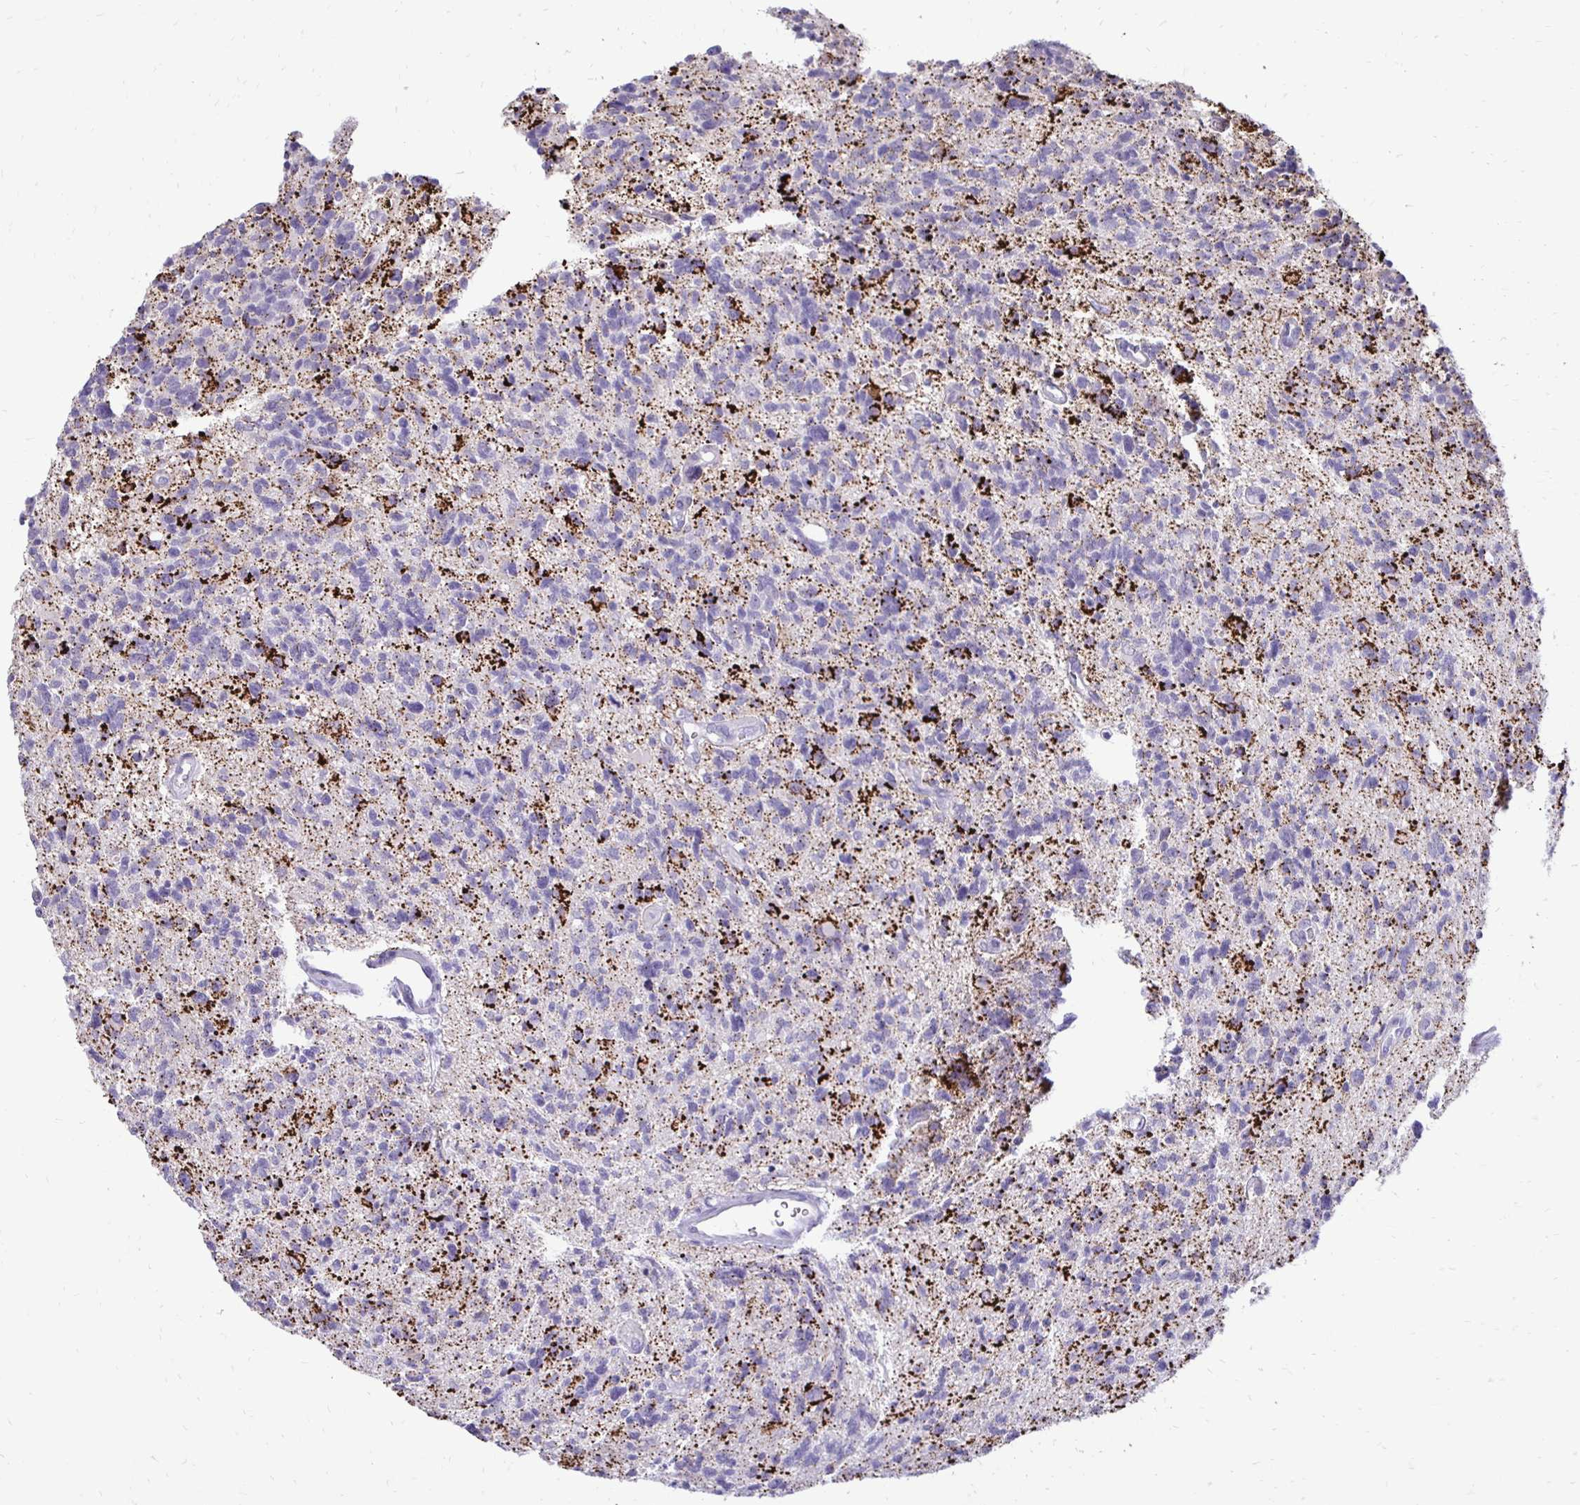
{"staining": {"intensity": "moderate", "quantity": "25%-75%", "location": "cytoplasmic/membranous"}, "tissue": "glioma", "cell_type": "Tumor cells", "image_type": "cancer", "snomed": [{"axis": "morphology", "description": "Glioma, malignant, High grade"}, {"axis": "topography", "description": "Brain"}], "caption": "Glioma stained with a brown dye demonstrates moderate cytoplasmic/membranous positive positivity in approximately 25%-75% of tumor cells.", "gene": "GAS2", "patient": {"sex": "male", "age": 29}}